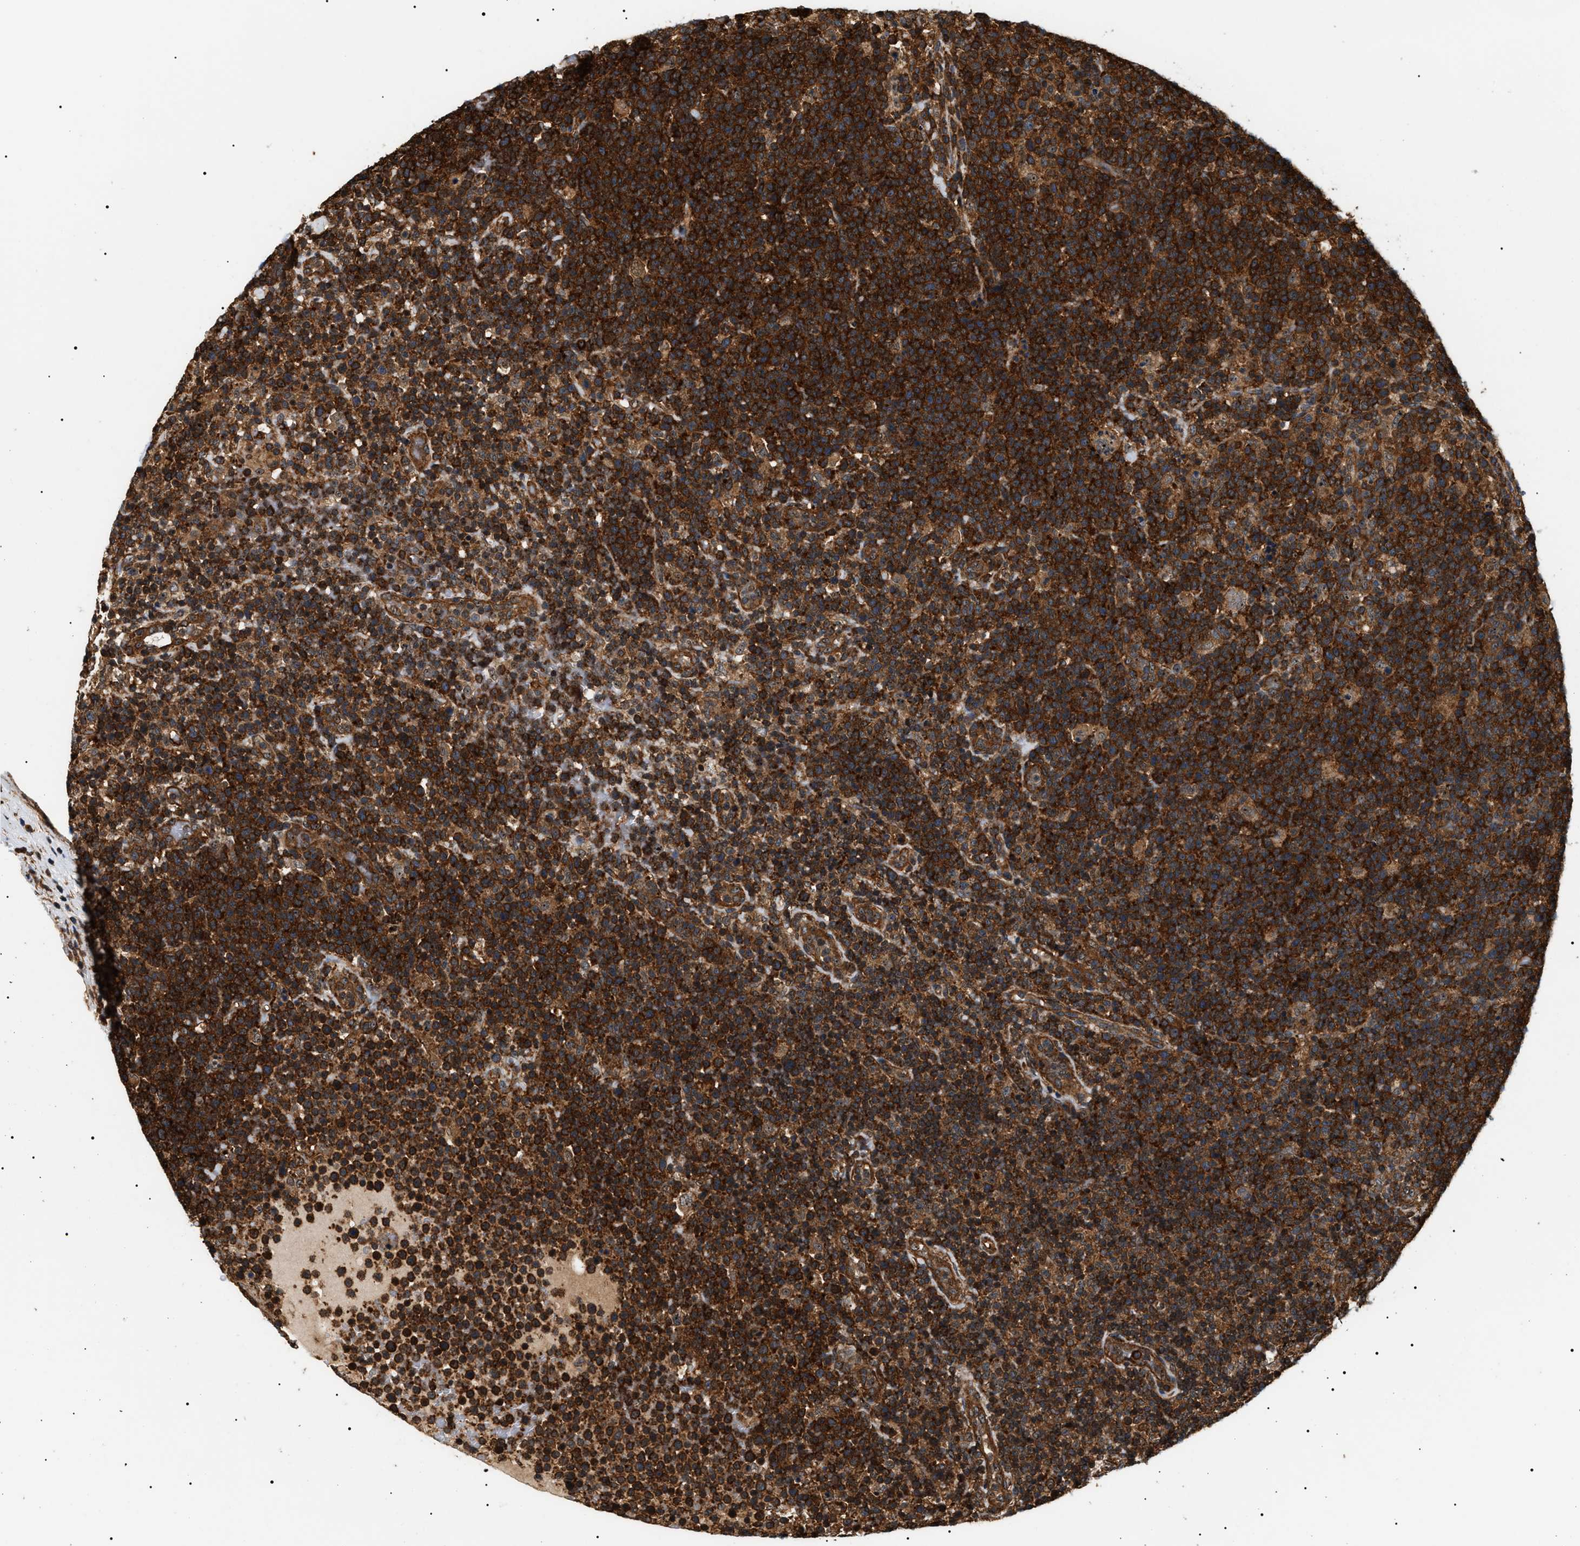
{"staining": {"intensity": "strong", "quantity": ">75%", "location": "cytoplasmic/membranous"}, "tissue": "lymphoma", "cell_type": "Tumor cells", "image_type": "cancer", "snomed": [{"axis": "morphology", "description": "Malignant lymphoma, non-Hodgkin's type, High grade"}, {"axis": "topography", "description": "Lymph node"}], "caption": "High-magnification brightfield microscopy of lymphoma stained with DAB (brown) and counterstained with hematoxylin (blue). tumor cells exhibit strong cytoplasmic/membranous positivity is present in about>75% of cells.", "gene": "SH3GLB2", "patient": {"sex": "male", "age": 61}}